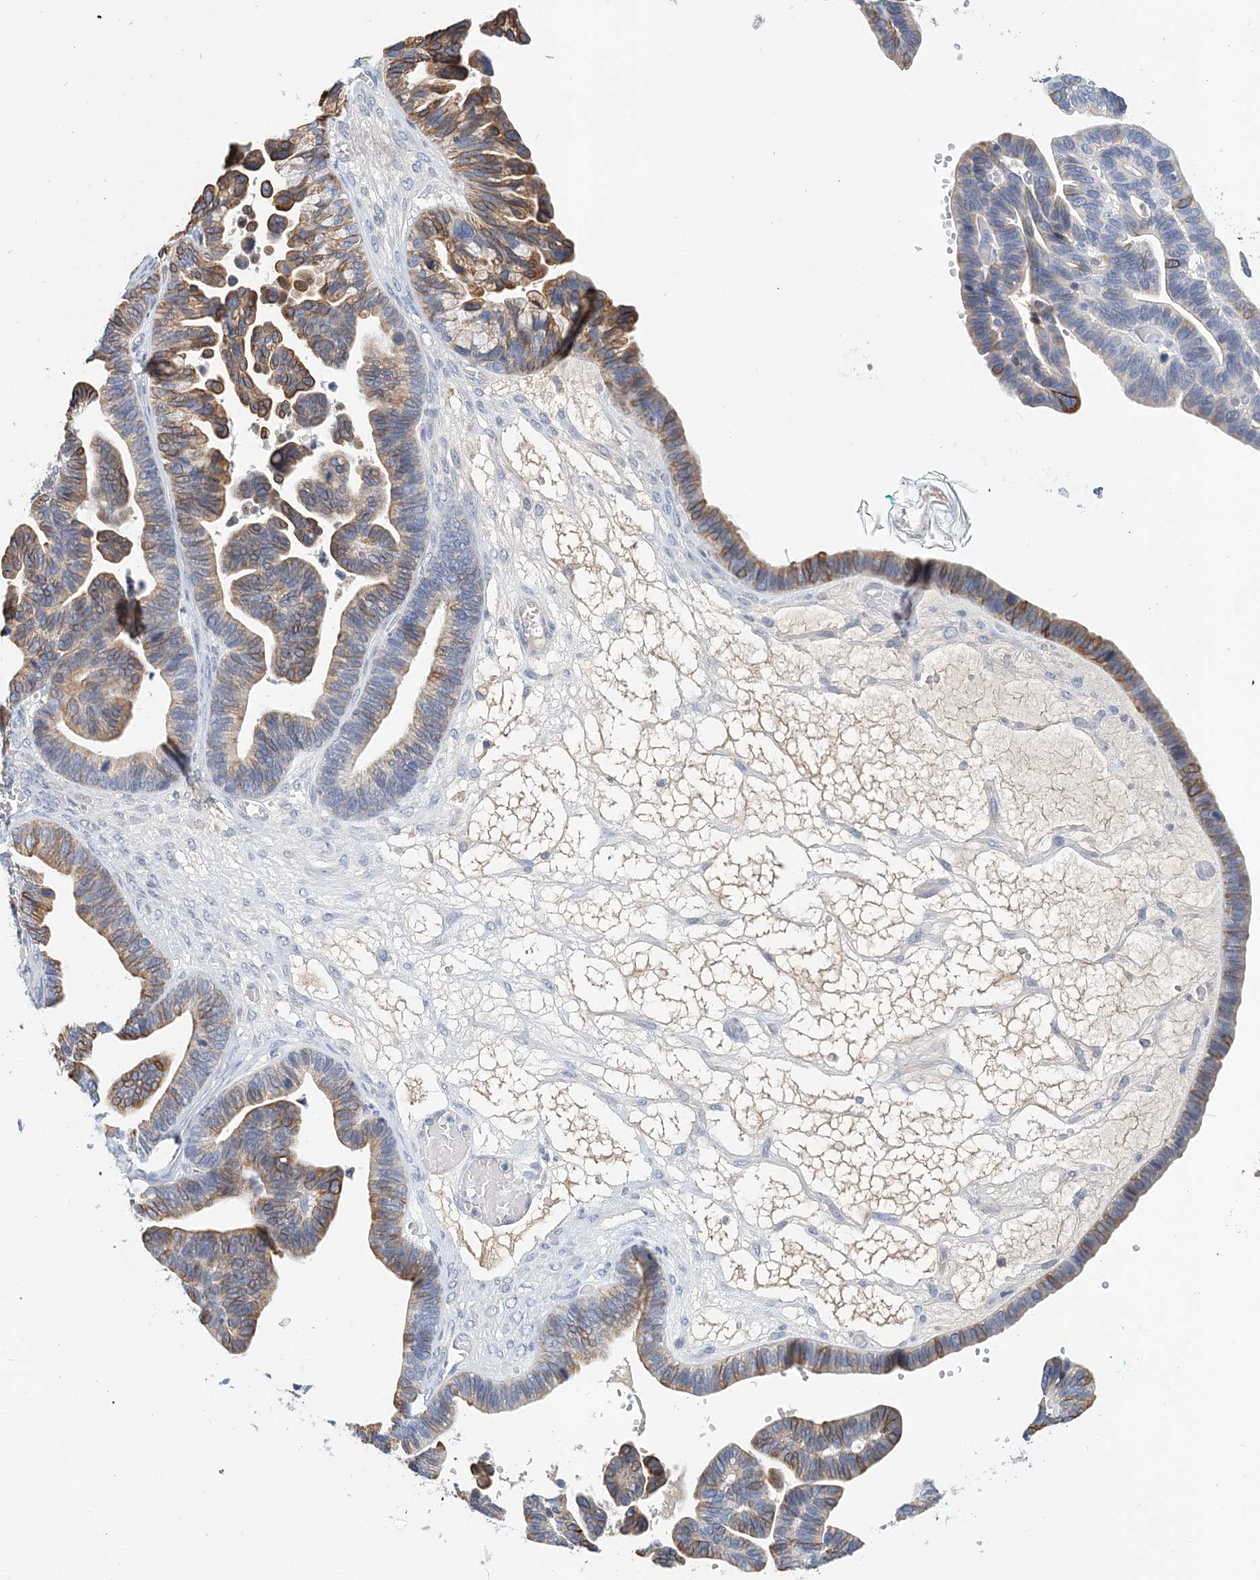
{"staining": {"intensity": "moderate", "quantity": ">75%", "location": "cytoplasmic/membranous"}, "tissue": "ovarian cancer", "cell_type": "Tumor cells", "image_type": "cancer", "snomed": [{"axis": "morphology", "description": "Cystadenocarcinoma, serous, NOS"}, {"axis": "topography", "description": "Ovary"}], "caption": "This is an image of immunohistochemistry (IHC) staining of ovarian cancer (serous cystadenocarcinoma), which shows moderate expression in the cytoplasmic/membranous of tumor cells.", "gene": "LRRIQ4", "patient": {"sex": "female", "age": 56}}